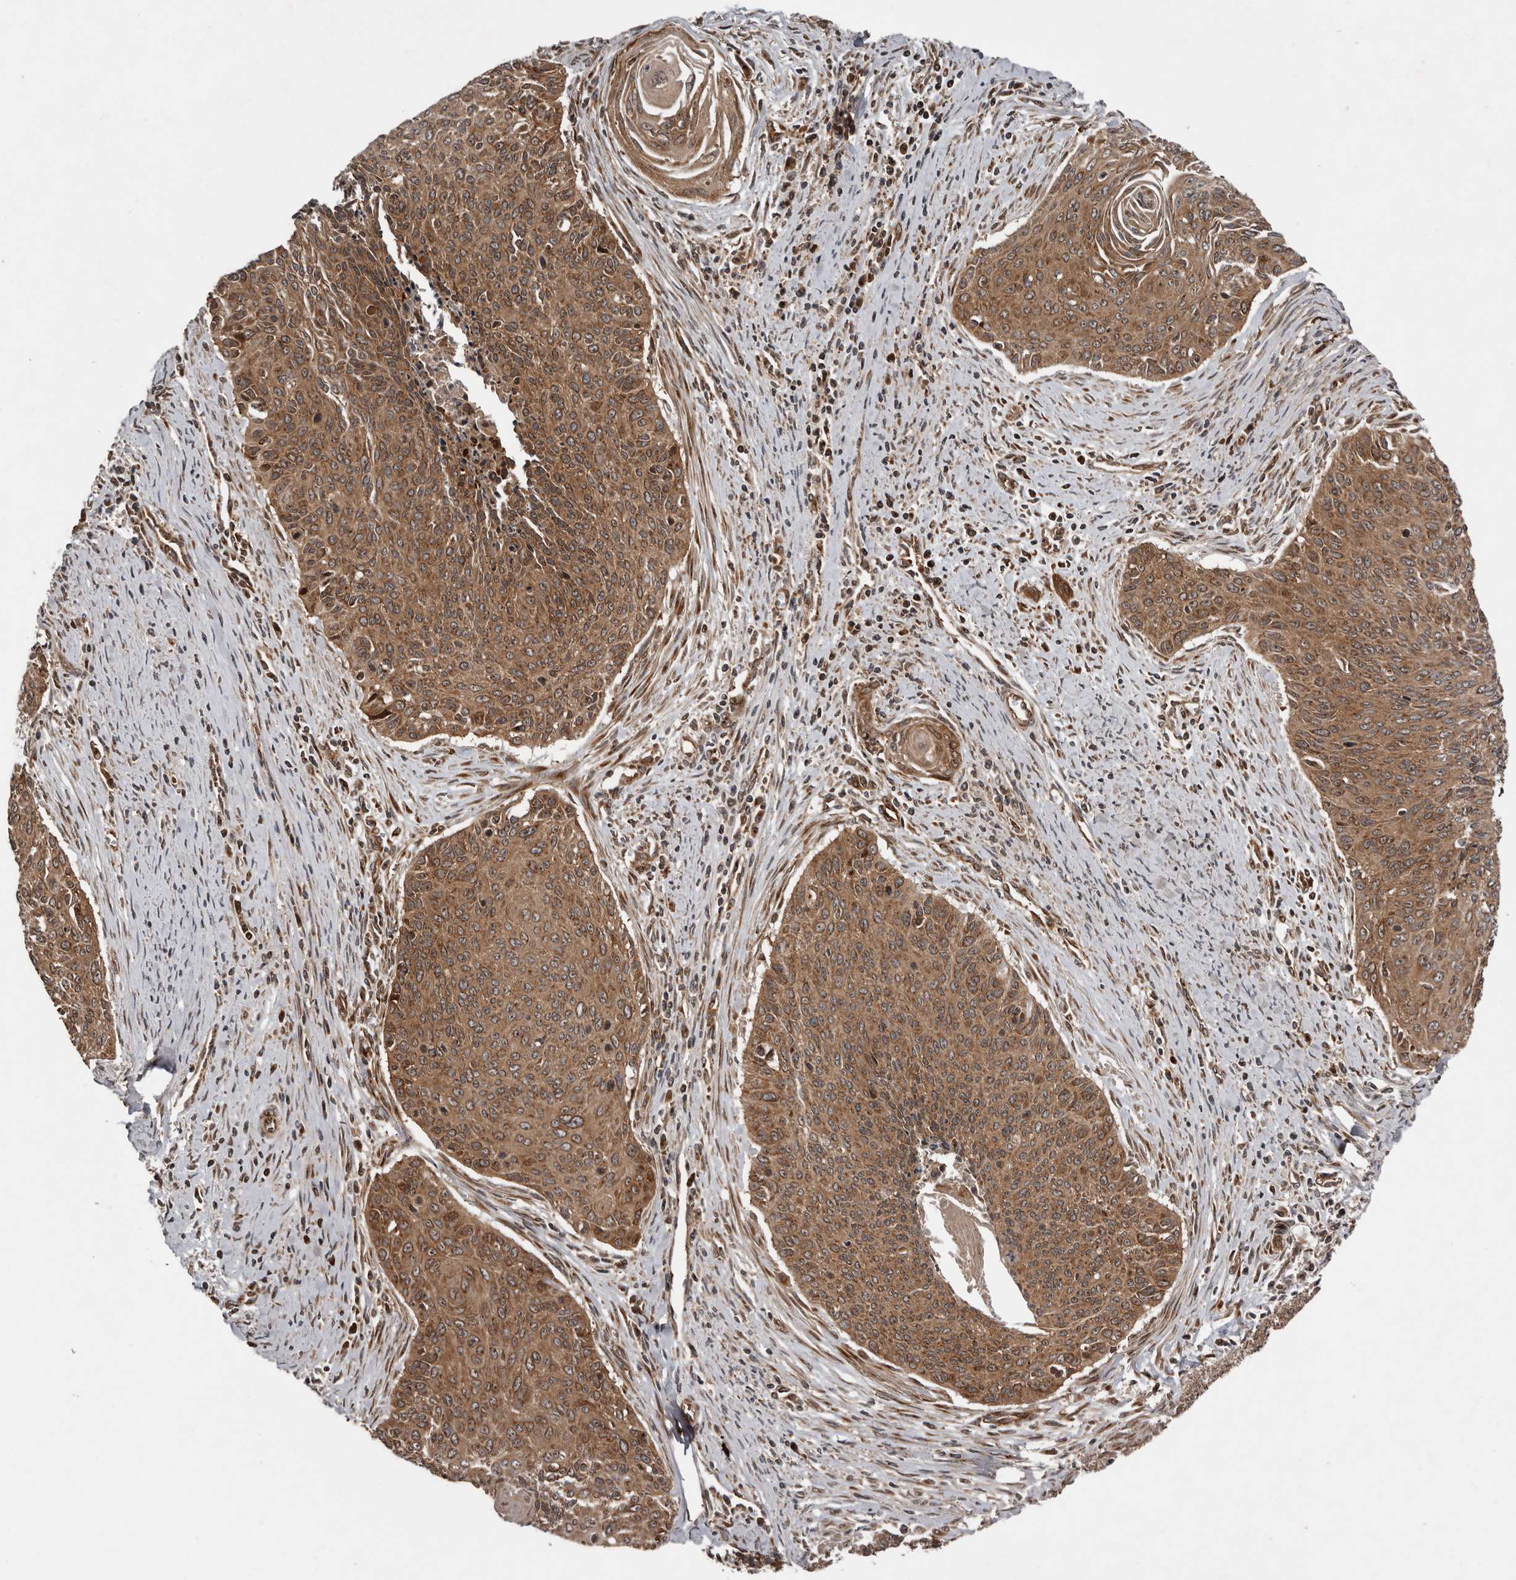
{"staining": {"intensity": "moderate", "quantity": ">75%", "location": "cytoplasmic/membranous"}, "tissue": "cervical cancer", "cell_type": "Tumor cells", "image_type": "cancer", "snomed": [{"axis": "morphology", "description": "Squamous cell carcinoma, NOS"}, {"axis": "topography", "description": "Cervix"}], "caption": "Tumor cells demonstrate medium levels of moderate cytoplasmic/membranous positivity in about >75% of cells in cervical cancer (squamous cell carcinoma). The staining was performed using DAB to visualize the protein expression in brown, while the nuclei were stained in blue with hematoxylin (Magnification: 20x).", "gene": "CCDC190", "patient": {"sex": "female", "age": 55}}